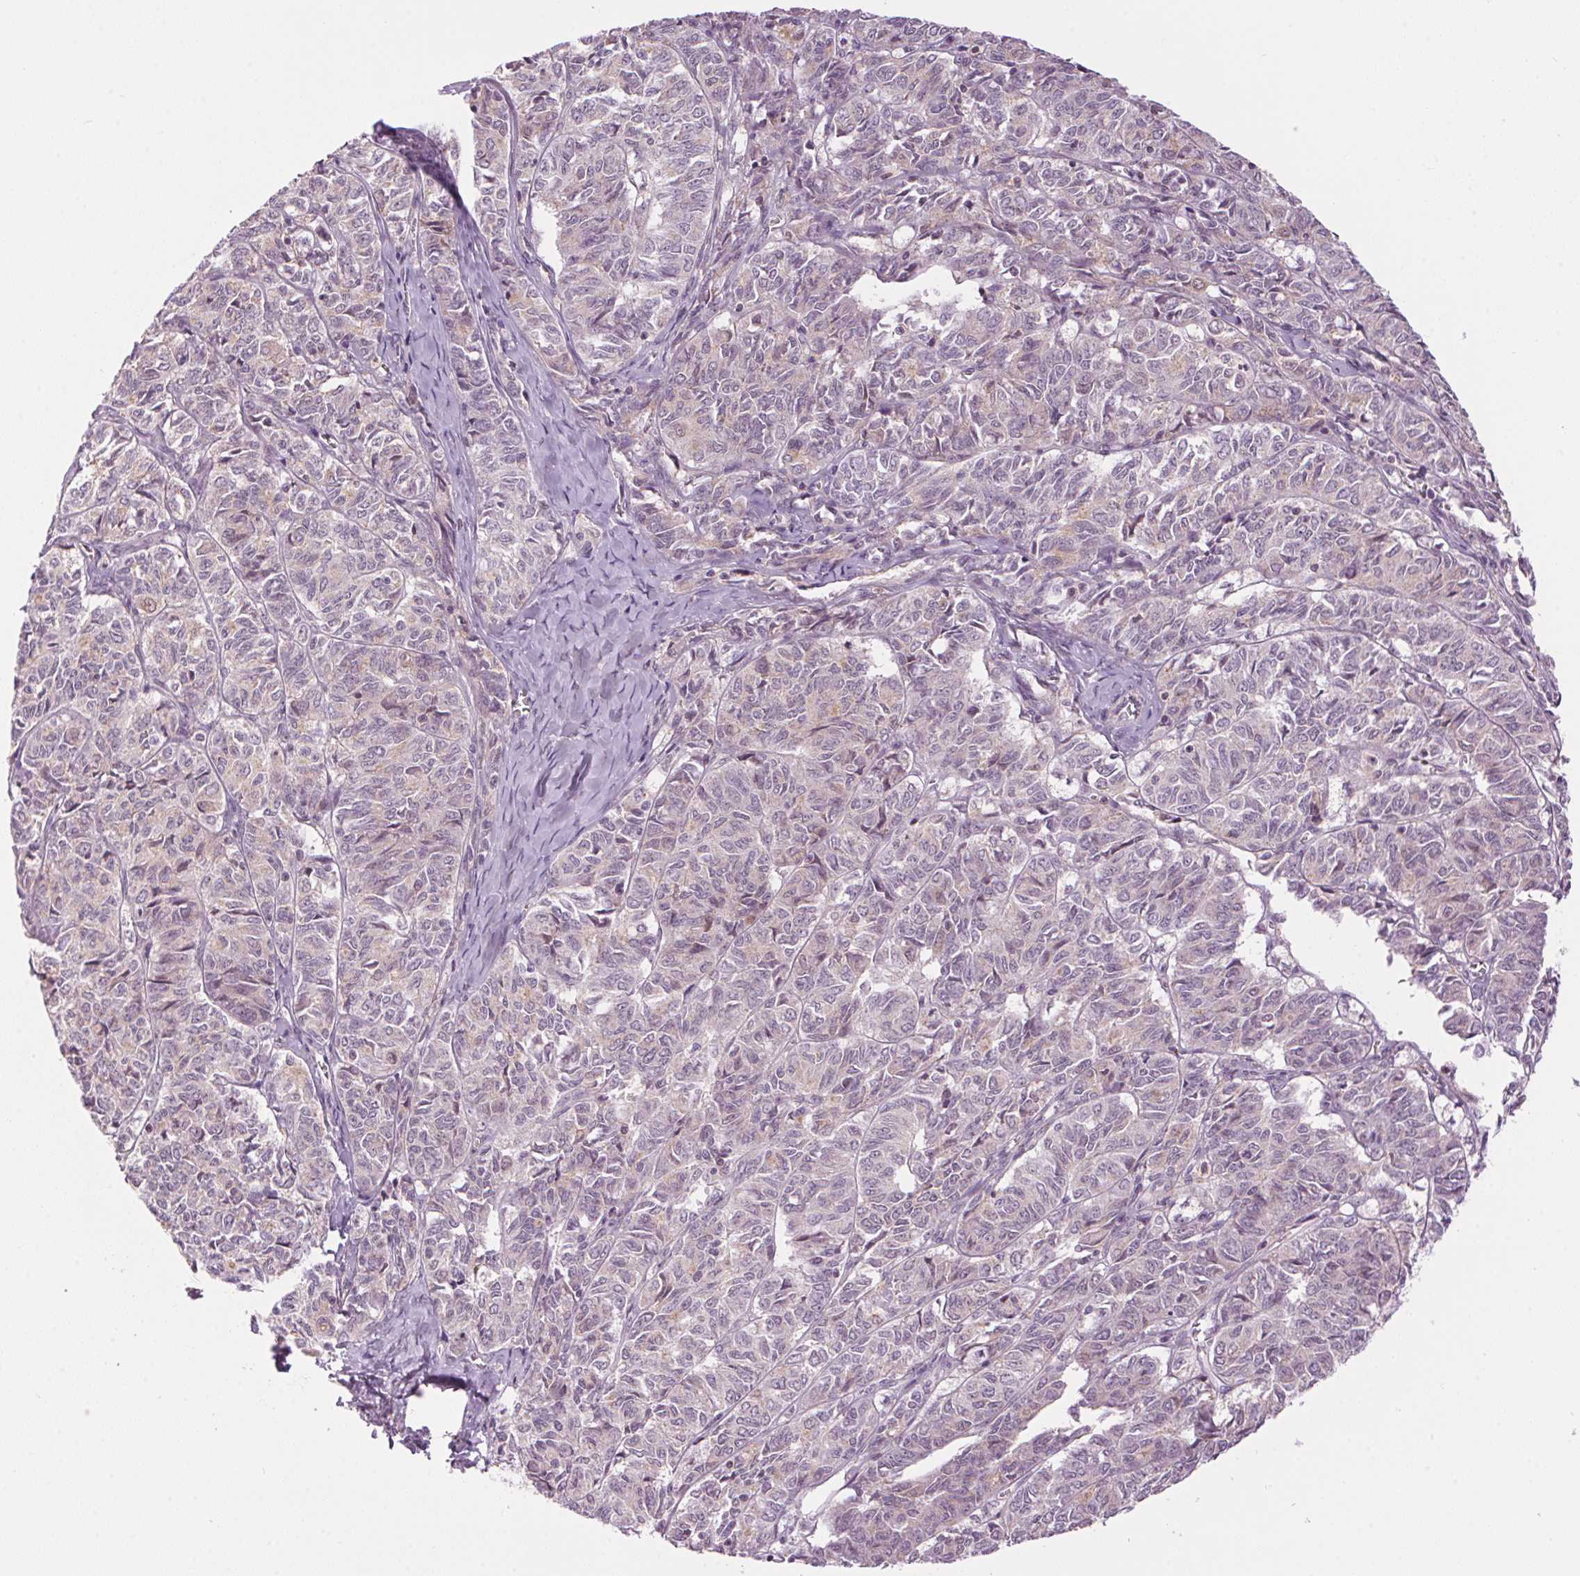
{"staining": {"intensity": "negative", "quantity": "none", "location": "none"}, "tissue": "ovarian cancer", "cell_type": "Tumor cells", "image_type": "cancer", "snomed": [{"axis": "morphology", "description": "Carcinoma, endometroid"}, {"axis": "topography", "description": "Ovary"}], "caption": "Tumor cells are negative for brown protein staining in endometroid carcinoma (ovarian).", "gene": "SMIM13", "patient": {"sex": "female", "age": 80}}